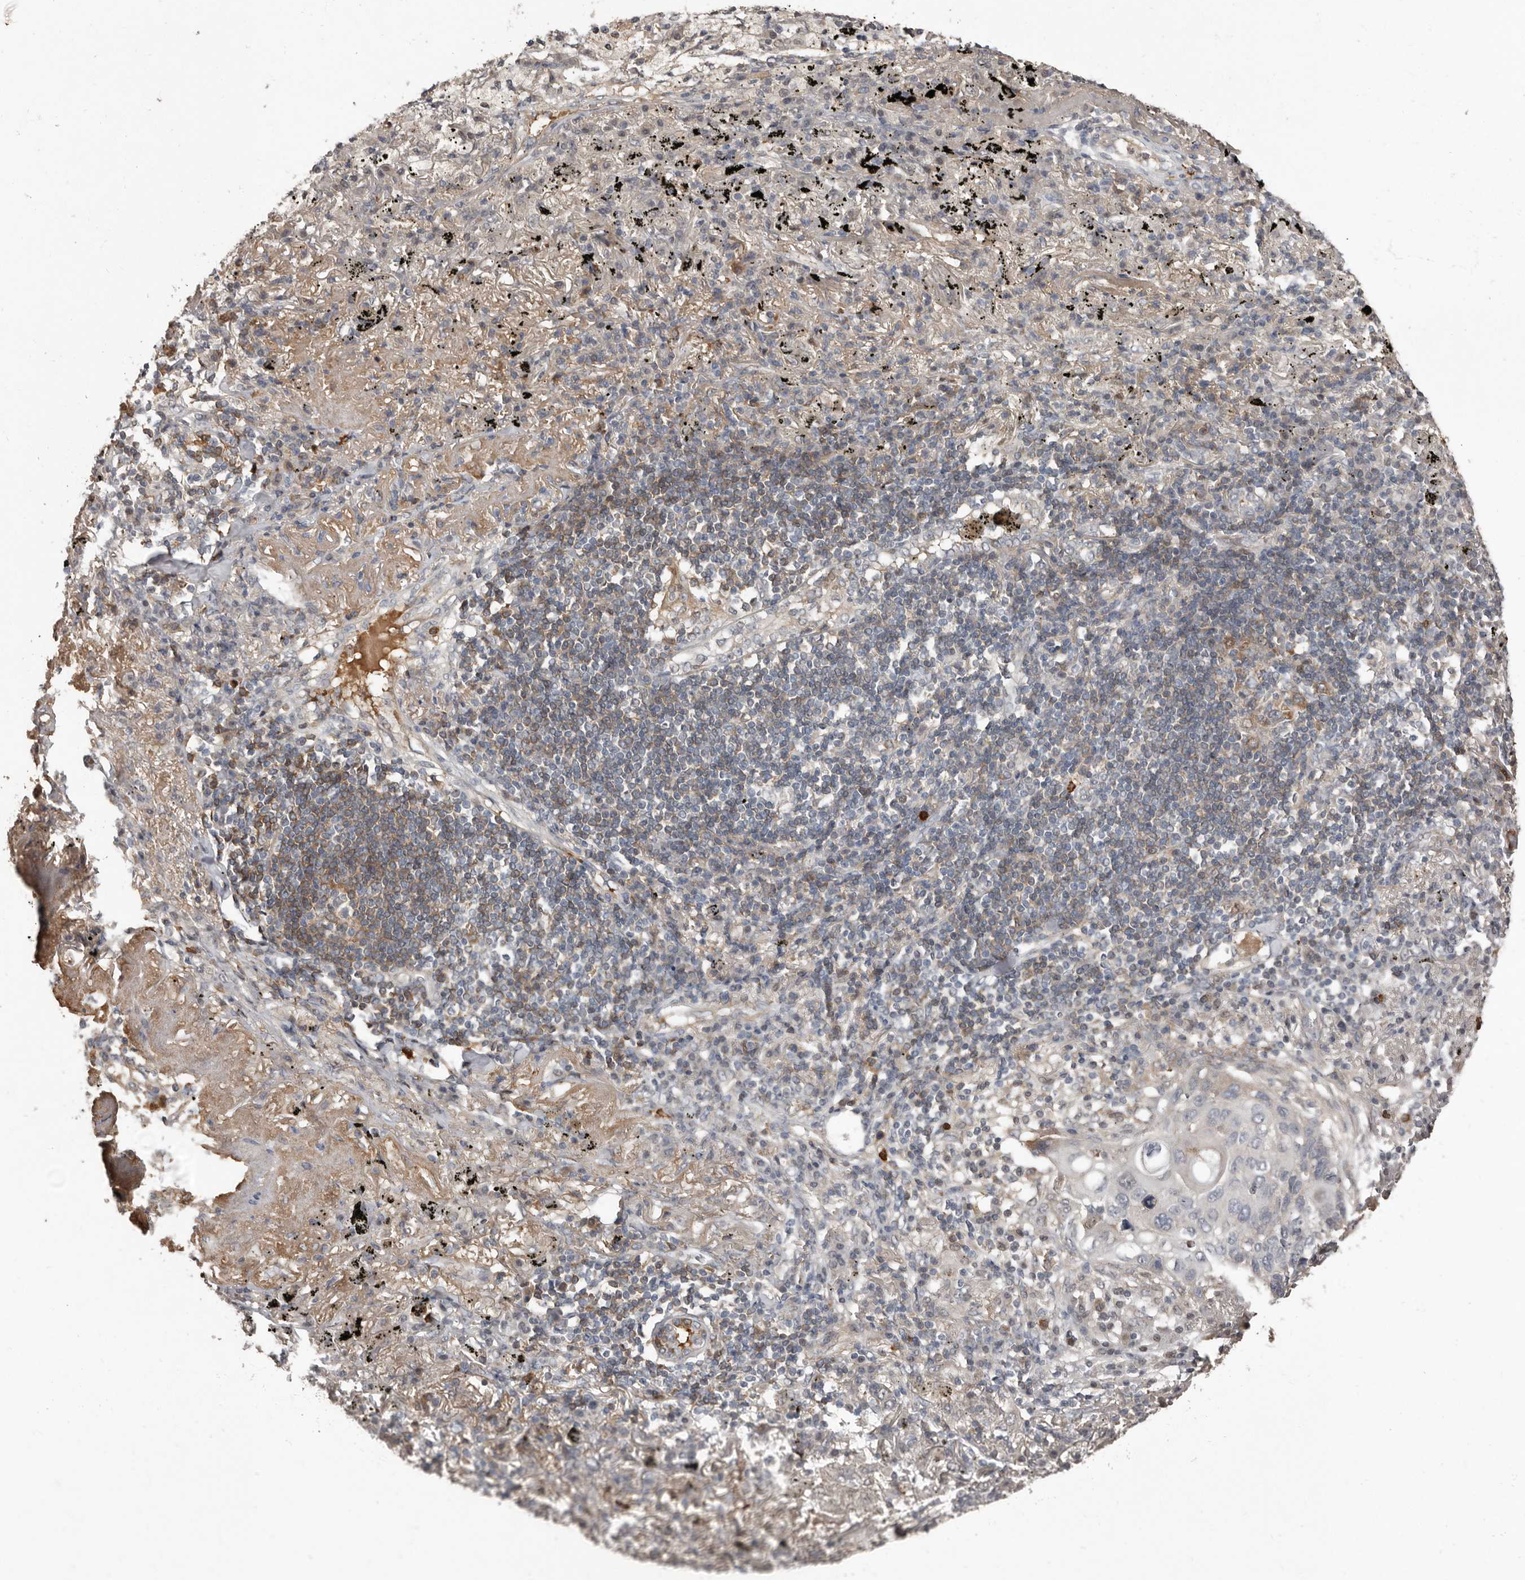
{"staining": {"intensity": "negative", "quantity": "none", "location": "none"}, "tissue": "lung cancer", "cell_type": "Tumor cells", "image_type": "cancer", "snomed": [{"axis": "morphology", "description": "Squamous cell carcinoma, NOS"}, {"axis": "topography", "description": "Lung"}], "caption": "Immunohistochemistry histopathology image of neoplastic tissue: squamous cell carcinoma (lung) stained with DAB (3,3'-diaminobenzidine) displays no significant protein staining in tumor cells. (DAB immunohistochemistry (IHC) visualized using brightfield microscopy, high magnification).", "gene": "LRGUK", "patient": {"sex": "female", "age": 63}}